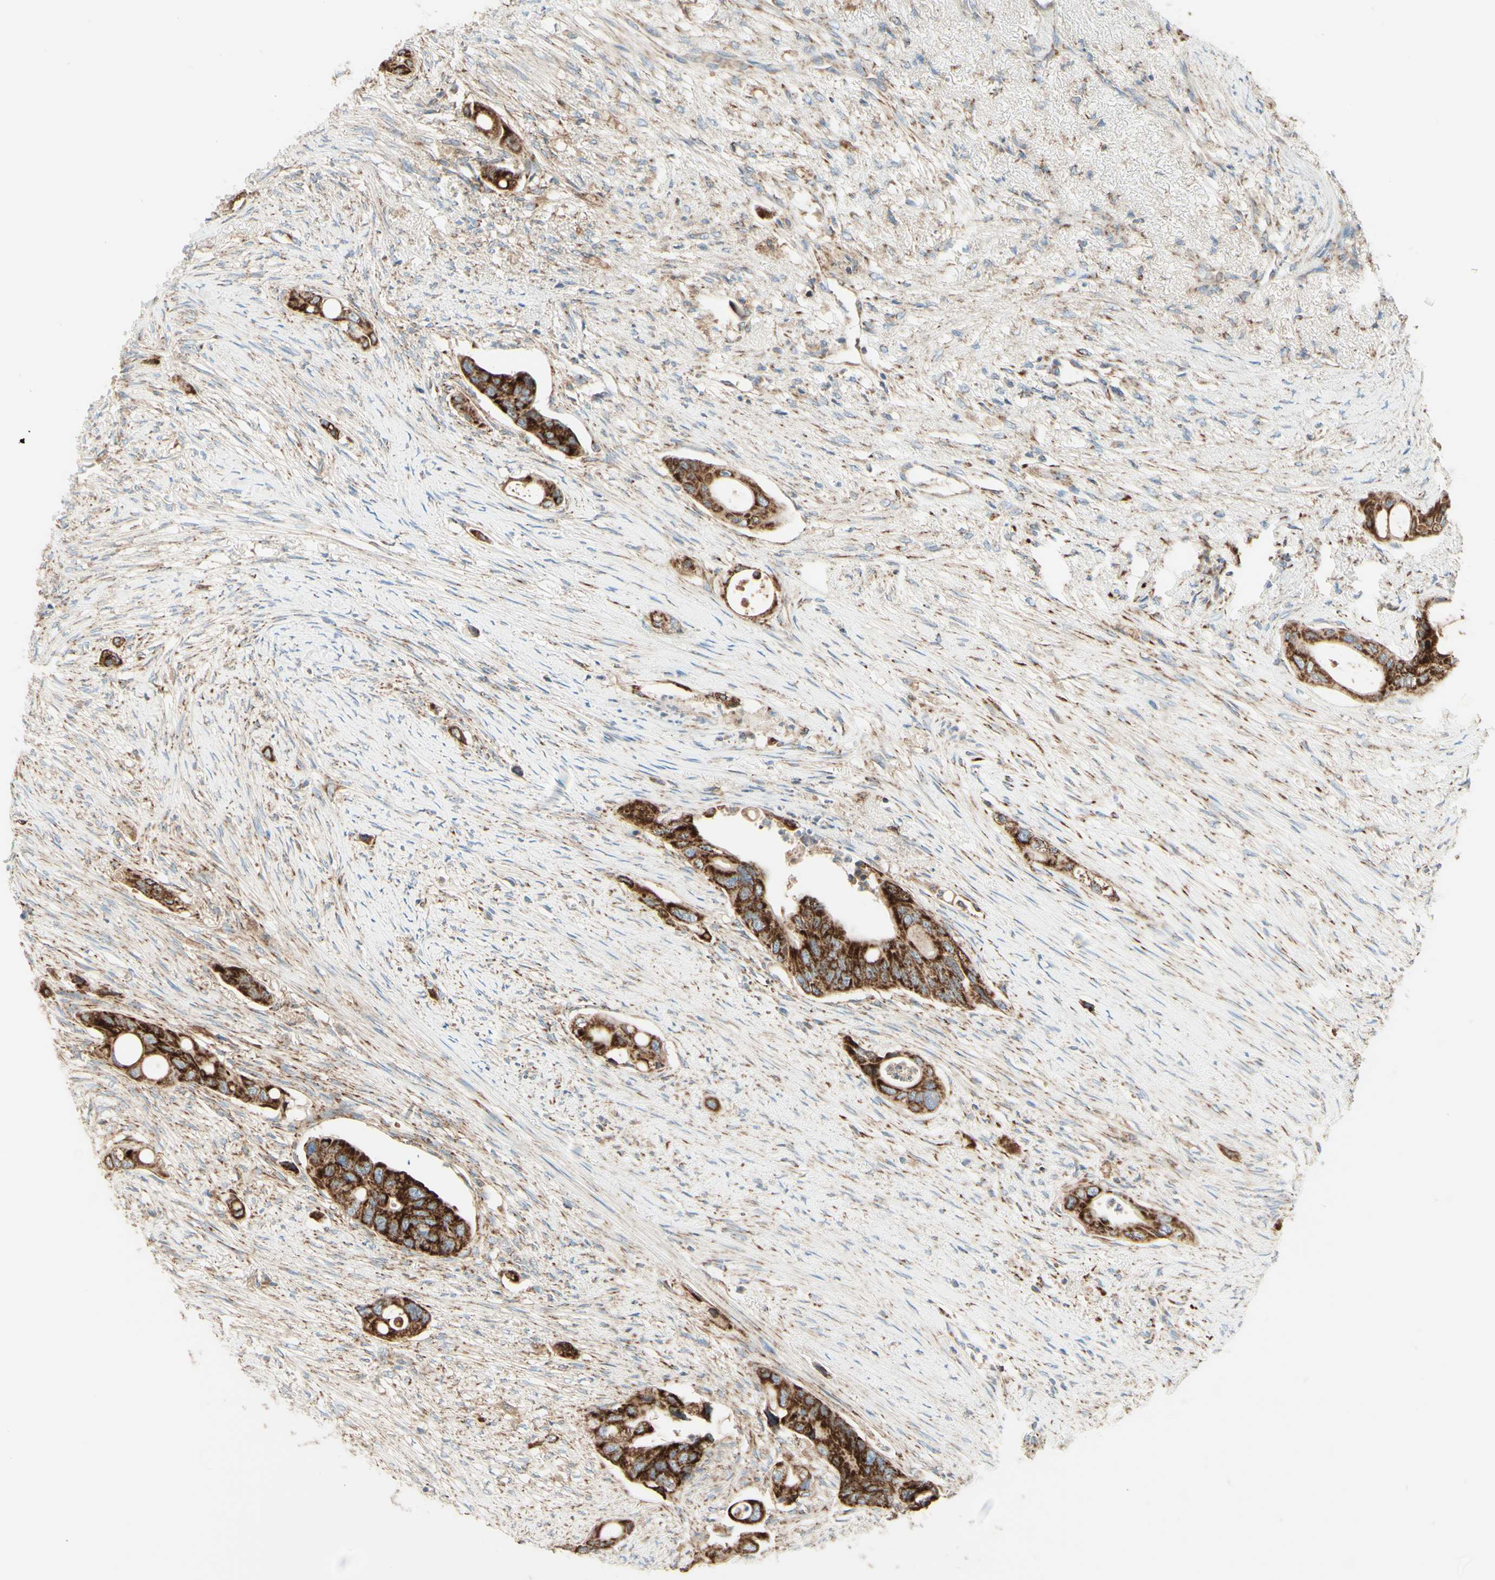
{"staining": {"intensity": "strong", "quantity": ">75%", "location": "cytoplasmic/membranous"}, "tissue": "colorectal cancer", "cell_type": "Tumor cells", "image_type": "cancer", "snomed": [{"axis": "morphology", "description": "Adenocarcinoma, NOS"}, {"axis": "topography", "description": "Colon"}], "caption": "The immunohistochemical stain highlights strong cytoplasmic/membranous staining in tumor cells of colorectal cancer tissue.", "gene": "ARMC10", "patient": {"sex": "female", "age": 57}}